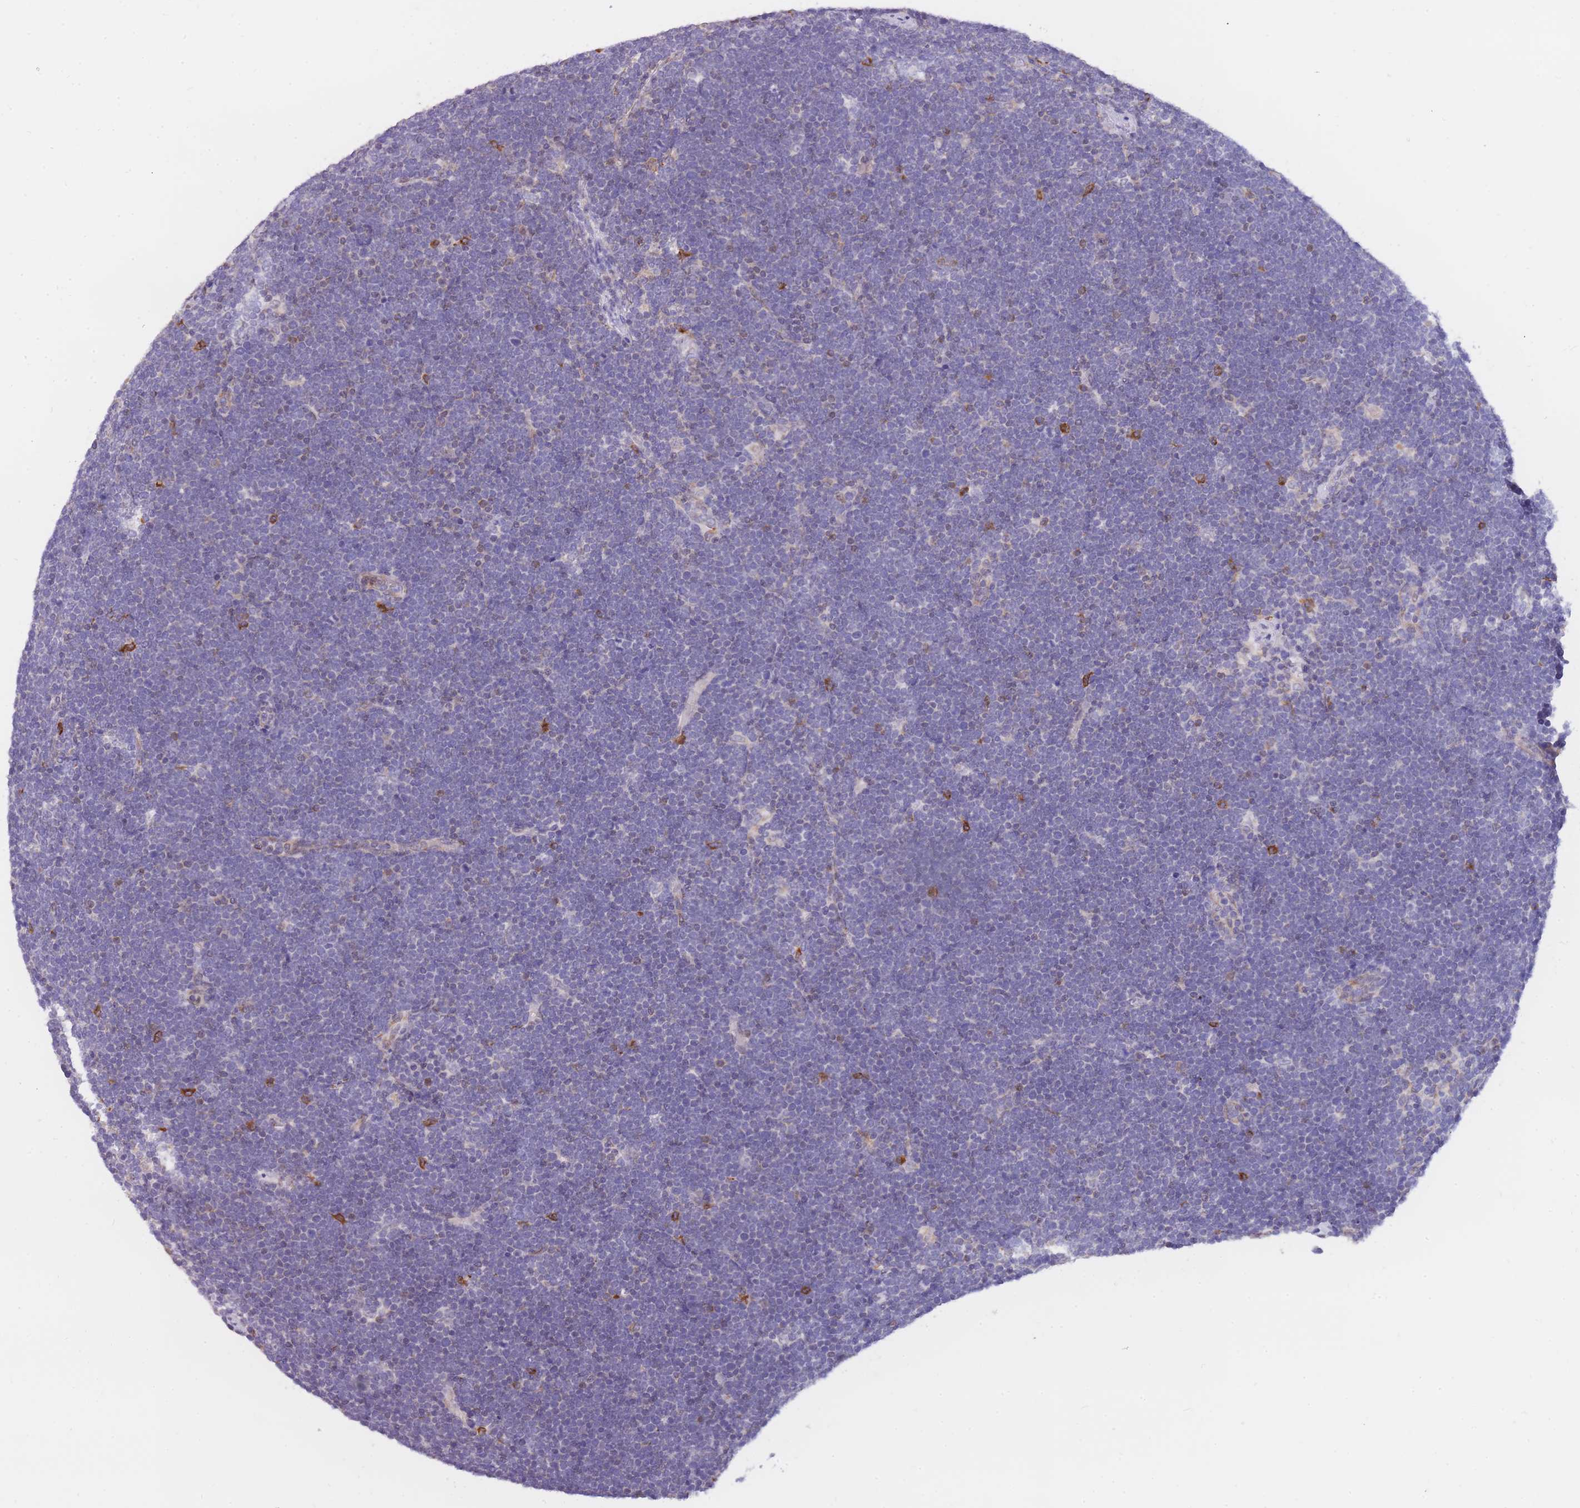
{"staining": {"intensity": "negative", "quantity": "none", "location": "none"}, "tissue": "lymphoma", "cell_type": "Tumor cells", "image_type": "cancer", "snomed": [{"axis": "morphology", "description": "Malignant lymphoma, non-Hodgkin's type, High grade"}, {"axis": "topography", "description": "Lymph node"}], "caption": "Immunohistochemistry of human high-grade malignant lymphoma, non-Hodgkin's type demonstrates no expression in tumor cells. (DAB immunohistochemistry visualized using brightfield microscopy, high magnification).", "gene": "ZNF662", "patient": {"sex": "male", "age": 13}}